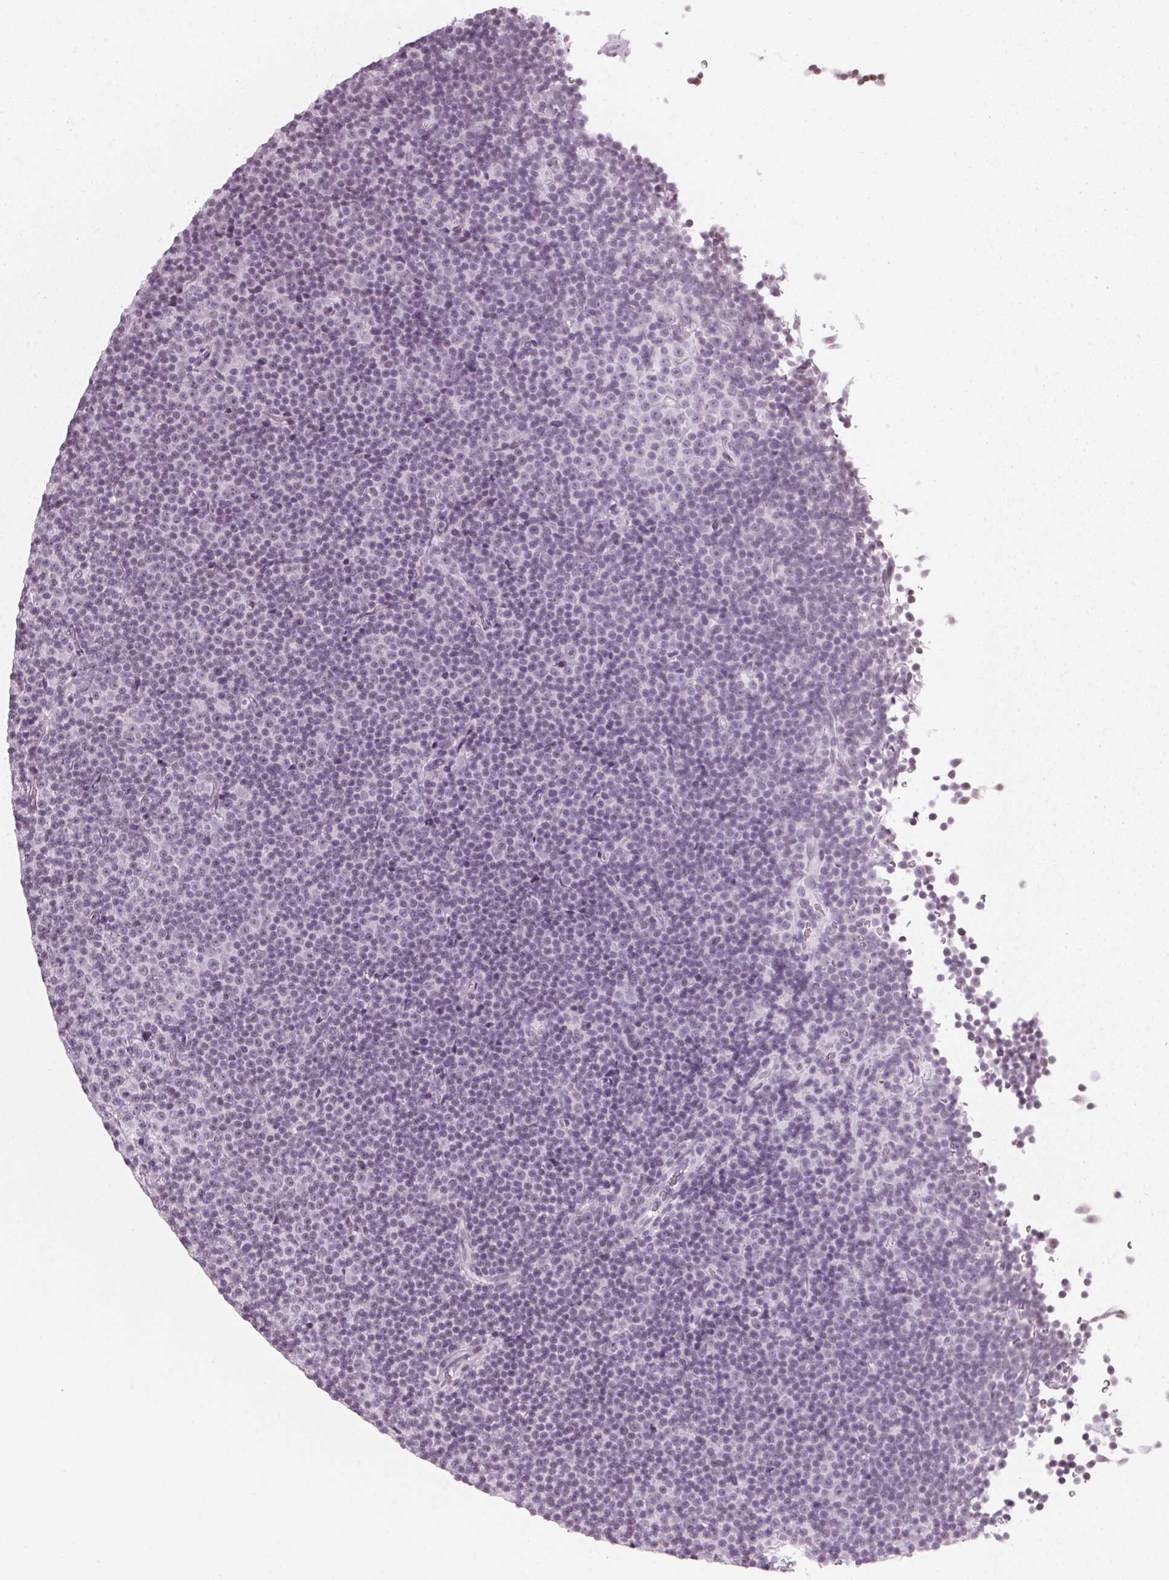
{"staining": {"intensity": "negative", "quantity": "none", "location": "none"}, "tissue": "lymphoma", "cell_type": "Tumor cells", "image_type": "cancer", "snomed": [{"axis": "morphology", "description": "Malignant lymphoma, non-Hodgkin's type, Low grade"}, {"axis": "topography", "description": "Lymph node"}], "caption": "IHC of lymphoma shows no positivity in tumor cells. The staining was performed using DAB (3,3'-diaminobenzidine) to visualize the protein expression in brown, while the nuclei were stained in blue with hematoxylin (Magnification: 20x).", "gene": "DNAJC6", "patient": {"sex": "female", "age": 67}}